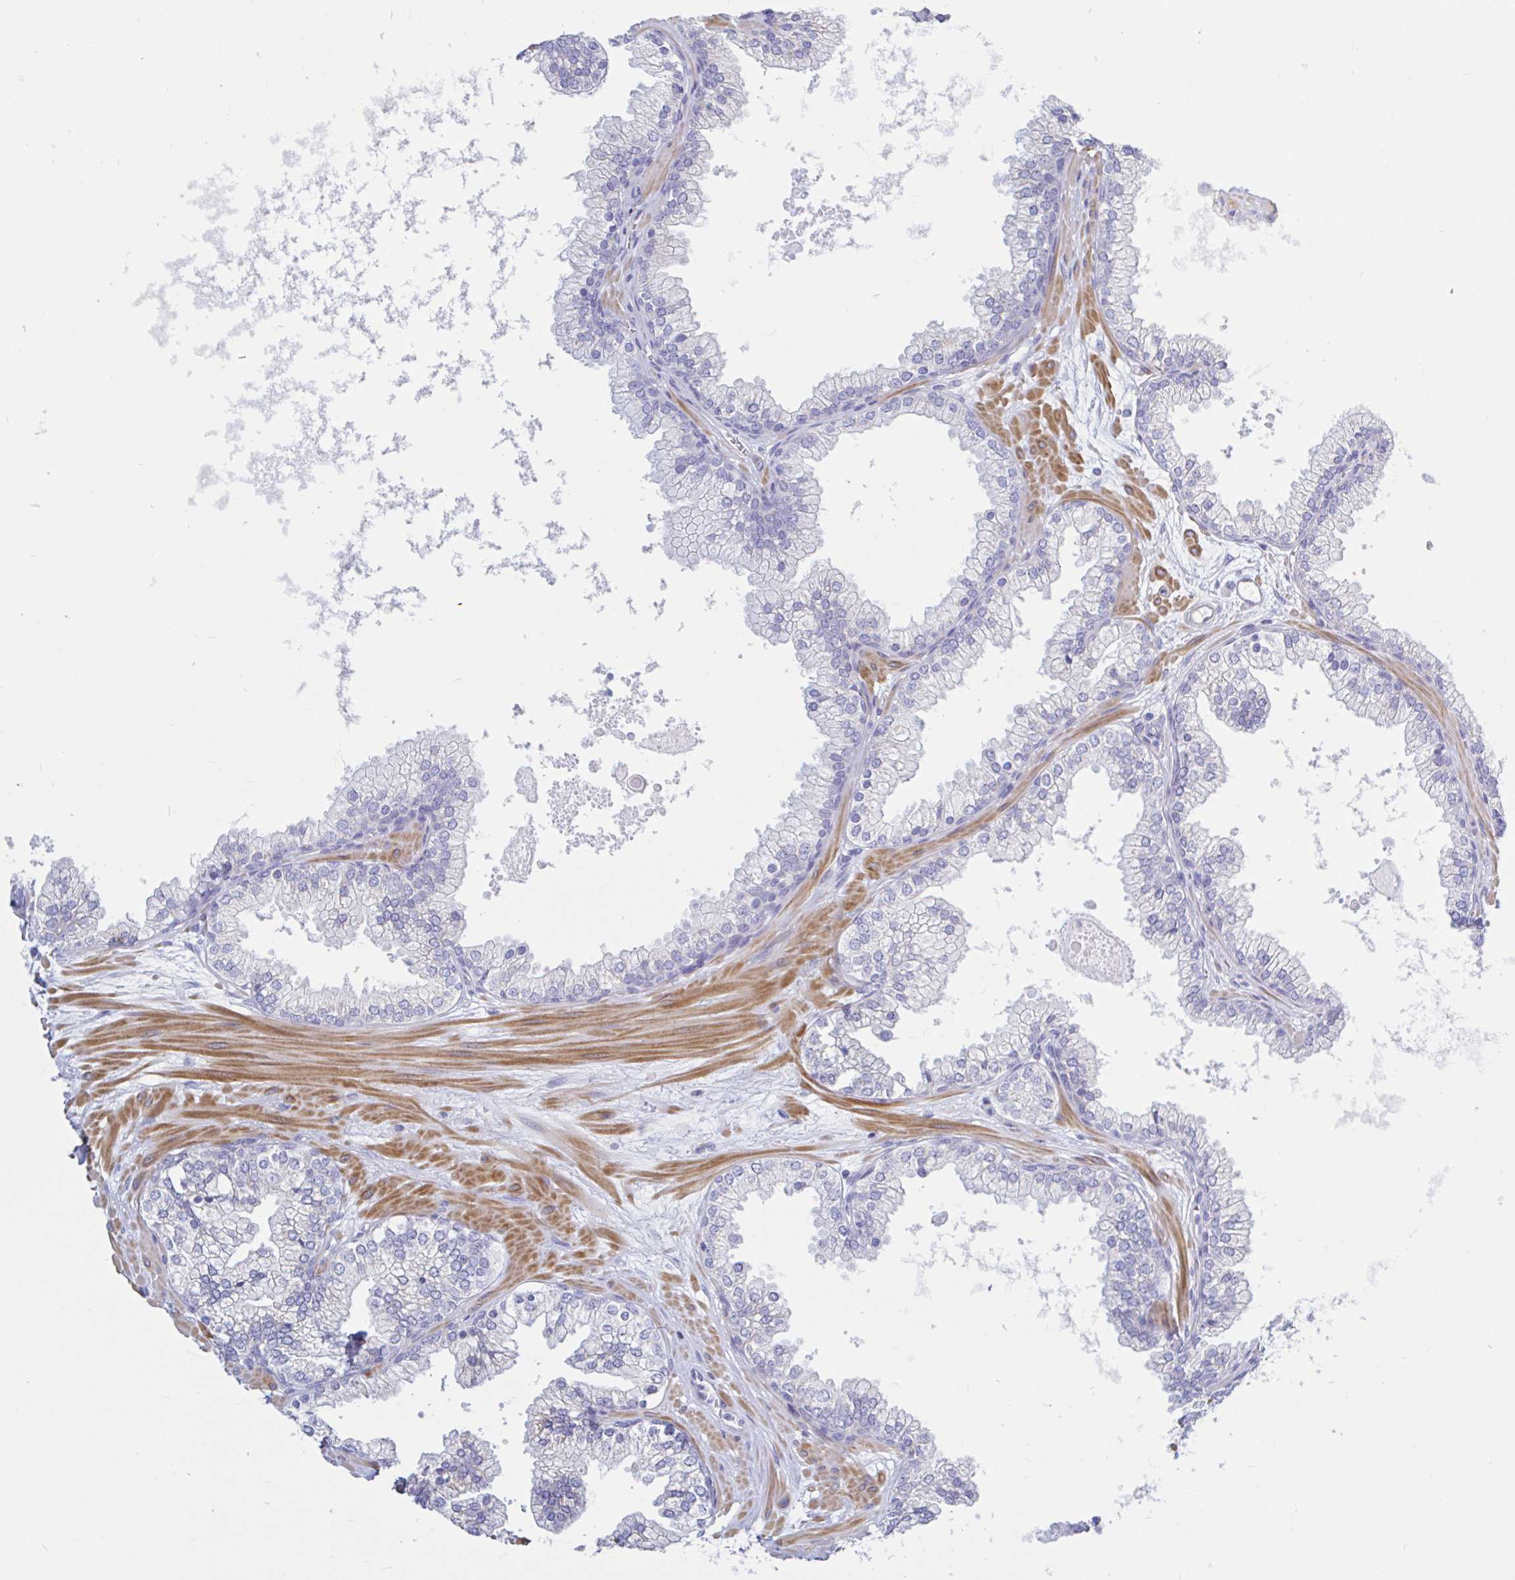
{"staining": {"intensity": "moderate", "quantity": "<25%", "location": "cytoplasmic/membranous"}, "tissue": "prostate", "cell_type": "Glandular cells", "image_type": "normal", "snomed": [{"axis": "morphology", "description": "Normal tissue, NOS"}, {"axis": "topography", "description": "Prostate"}, {"axis": "topography", "description": "Peripheral nerve tissue"}], "caption": "Moderate cytoplasmic/membranous protein expression is identified in approximately <25% of glandular cells in prostate. The staining is performed using DAB (3,3'-diaminobenzidine) brown chromogen to label protein expression. The nuclei are counter-stained blue using hematoxylin.", "gene": "ENSG00000271254", "patient": {"sex": "male", "age": 61}}